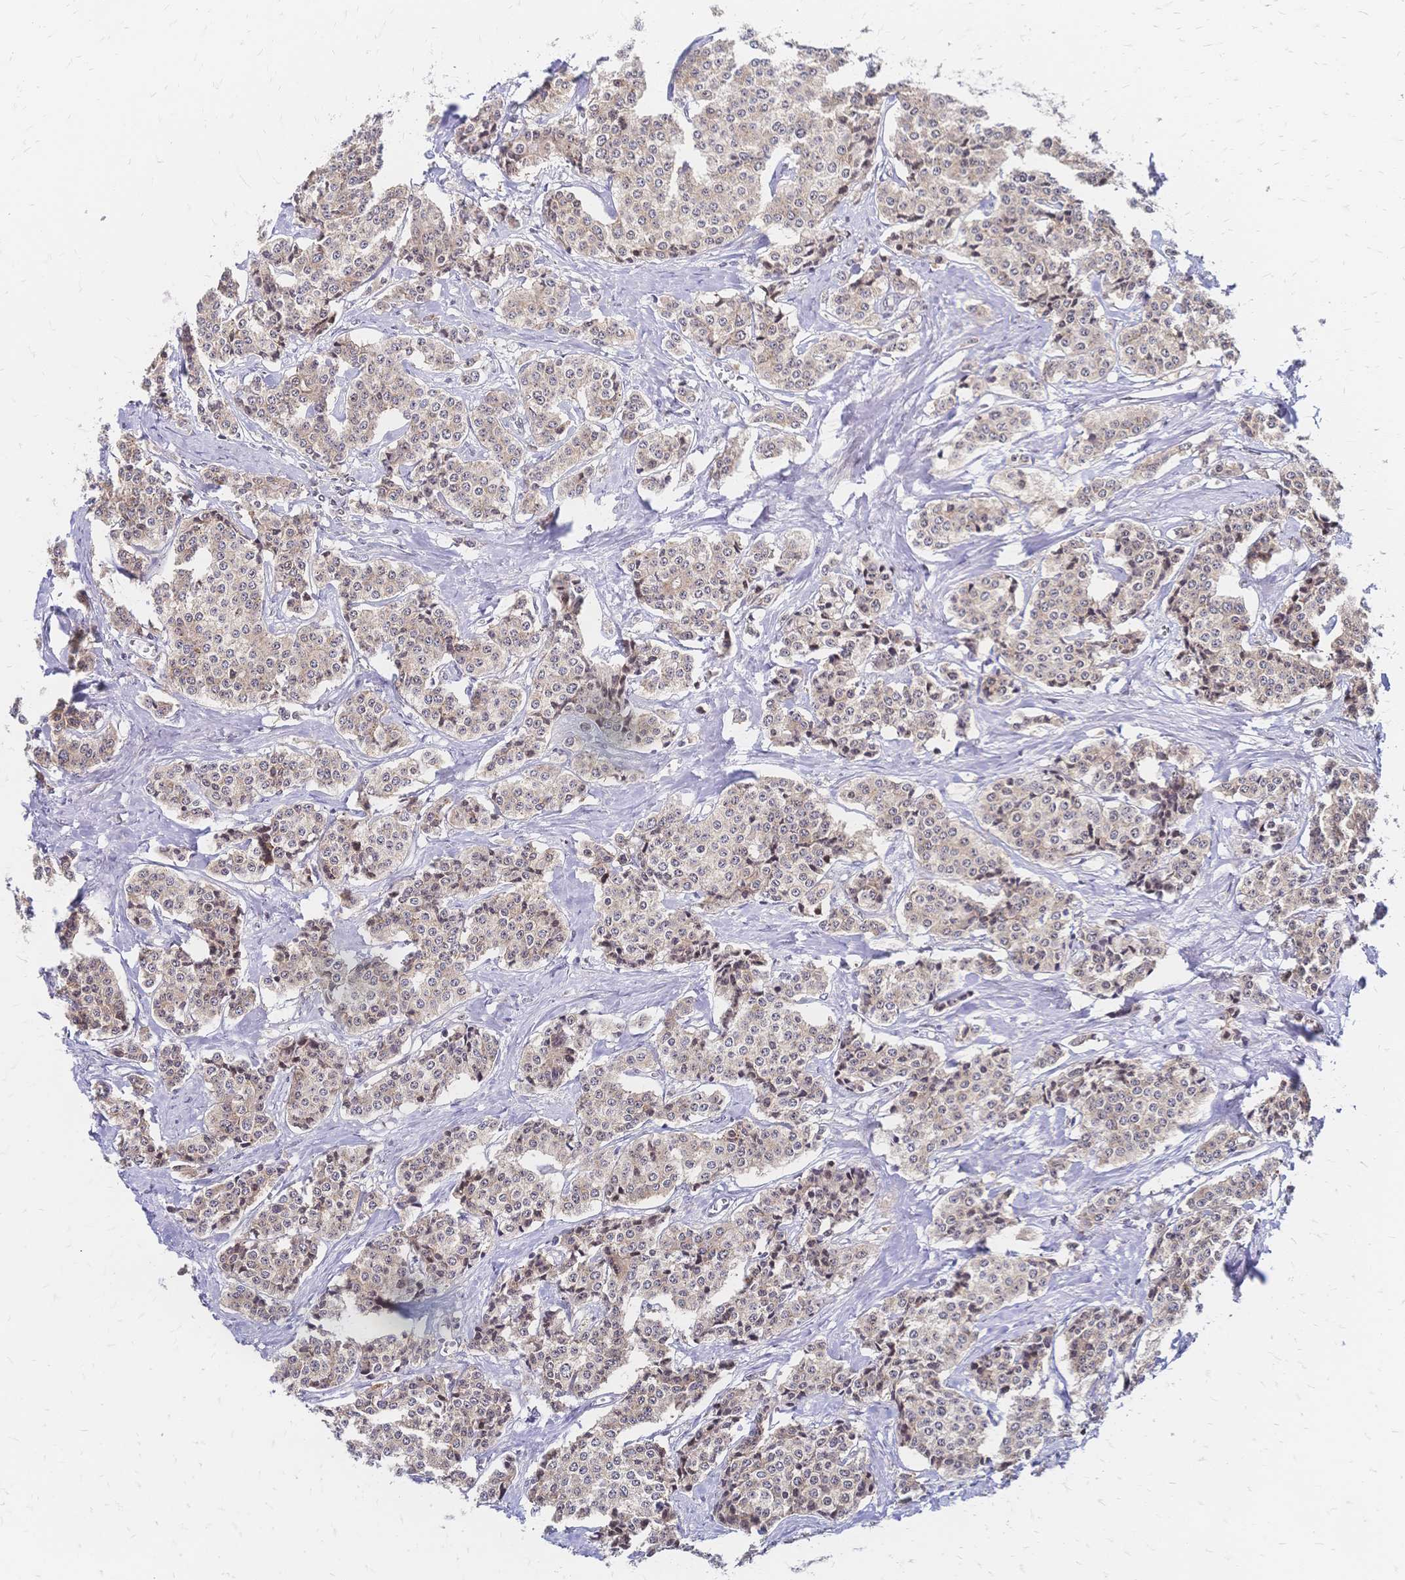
{"staining": {"intensity": "weak", "quantity": "<25%", "location": "cytoplasmic/membranous"}, "tissue": "carcinoid", "cell_type": "Tumor cells", "image_type": "cancer", "snomed": [{"axis": "morphology", "description": "Carcinoid, malignant, NOS"}, {"axis": "topography", "description": "Small intestine"}], "caption": "The photomicrograph demonstrates no significant staining in tumor cells of malignant carcinoid. (Stains: DAB immunohistochemistry (IHC) with hematoxylin counter stain, Microscopy: brightfield microscopy at high magnification).", "gene": "CBX7", "patient": {"sex": "female", "age": 64}}